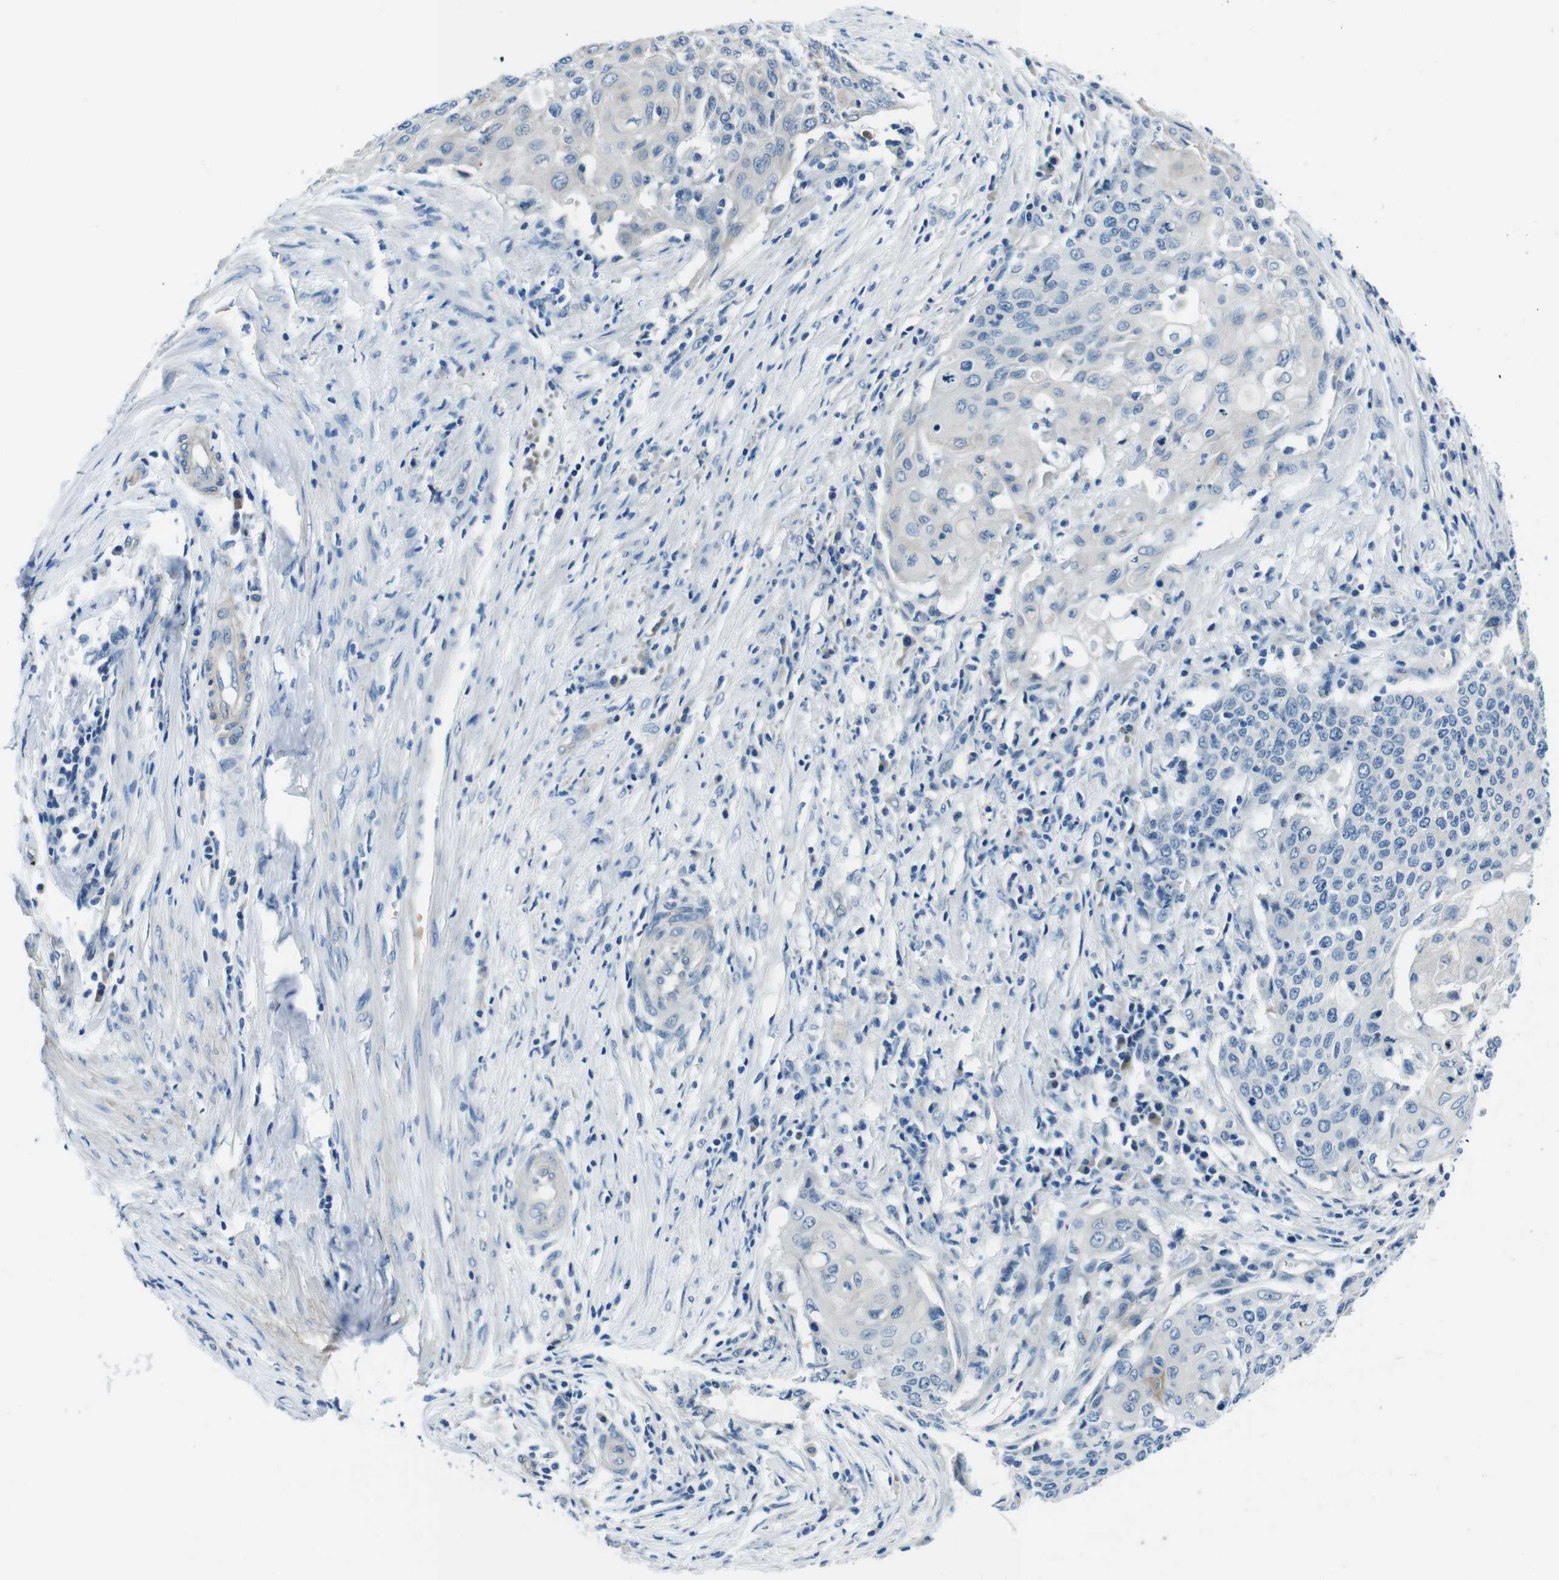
{"staining": {"intensity": "negative", "quantity": "none", "location": "none"}, "tissue": "cervical cancer", "cell_type": "Tumor cells", "image_type": "cancer", "snomed": [{"axis": "morphology", "description": "Squamous cell carcinoma, NOS"}, {"axis": "topography", "description": "Cervix"}], "caption": "This is an immunohistochemistry (IHC) micrograph of cervical squamous cell carcinoma. There is no staining in tumor cells.", "gene": "CASQ1", "patient": {"sex": "female", "age": 39}}